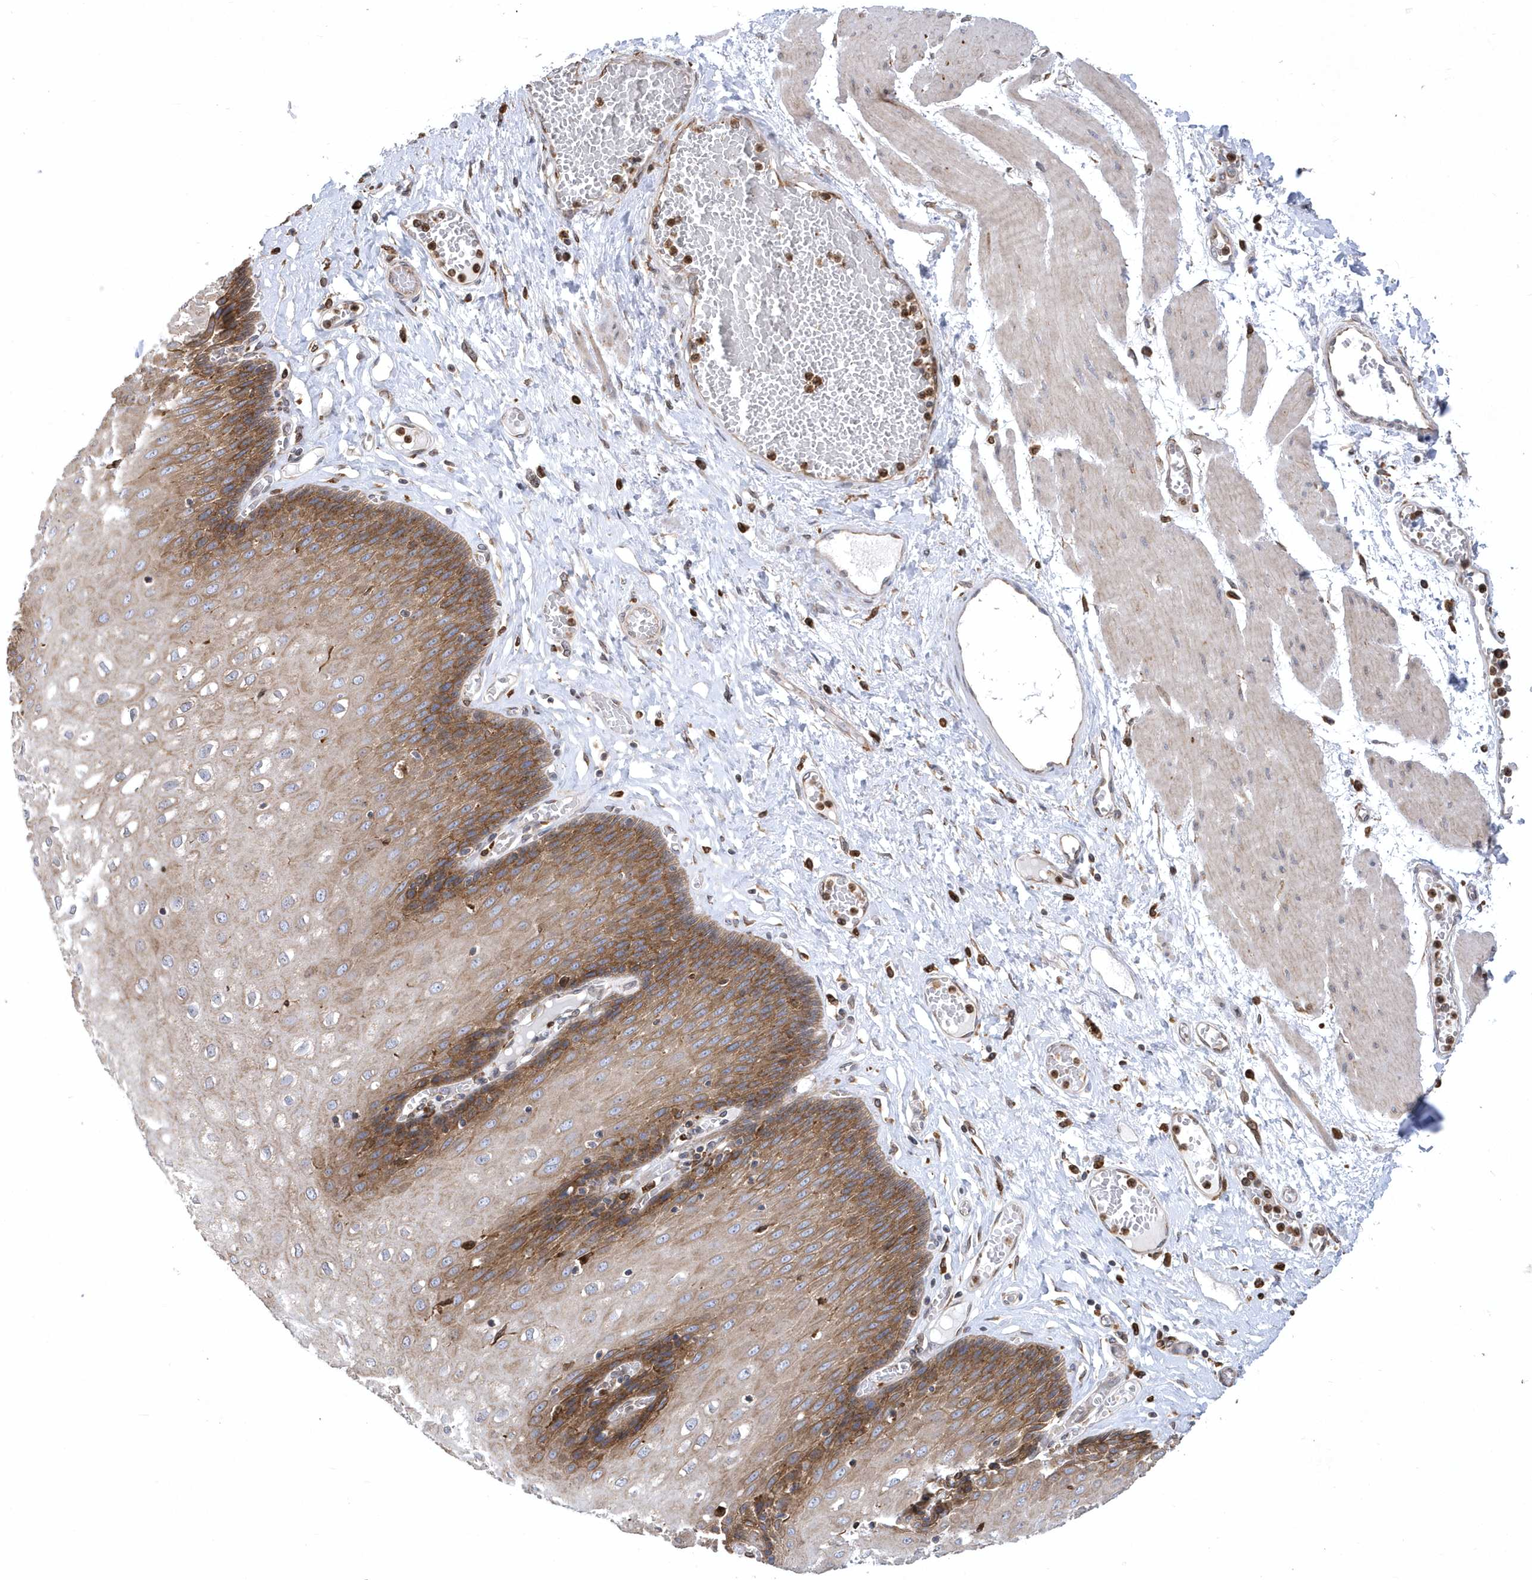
{"staining": {"intensity": "moderate", "quantity": "25%-75%", "location": "cytoplasmic/membranous"}, "tissue": "esophagus", "cell_type": "Squamous epithelial cells", "image_type": "normal", "snomed": [{"axis": "morphology", "description": "Normal tissue, NOS"}, {"axis": "topography", "description": "Esophagus"}], "caption": "Squamous epithelial cells show medium levels of moderate cytoplasmic/membranous staining in about 25%-75% of cells in benign human esophagus. The staining was performed using DAB (3,3'-diaminobenzidine), with brown indicating positive protein expression. Nuclei are stained blue with hematoxylin.", "gene": "VAMP7", "patient": {"sex": "male", "age": 60}}